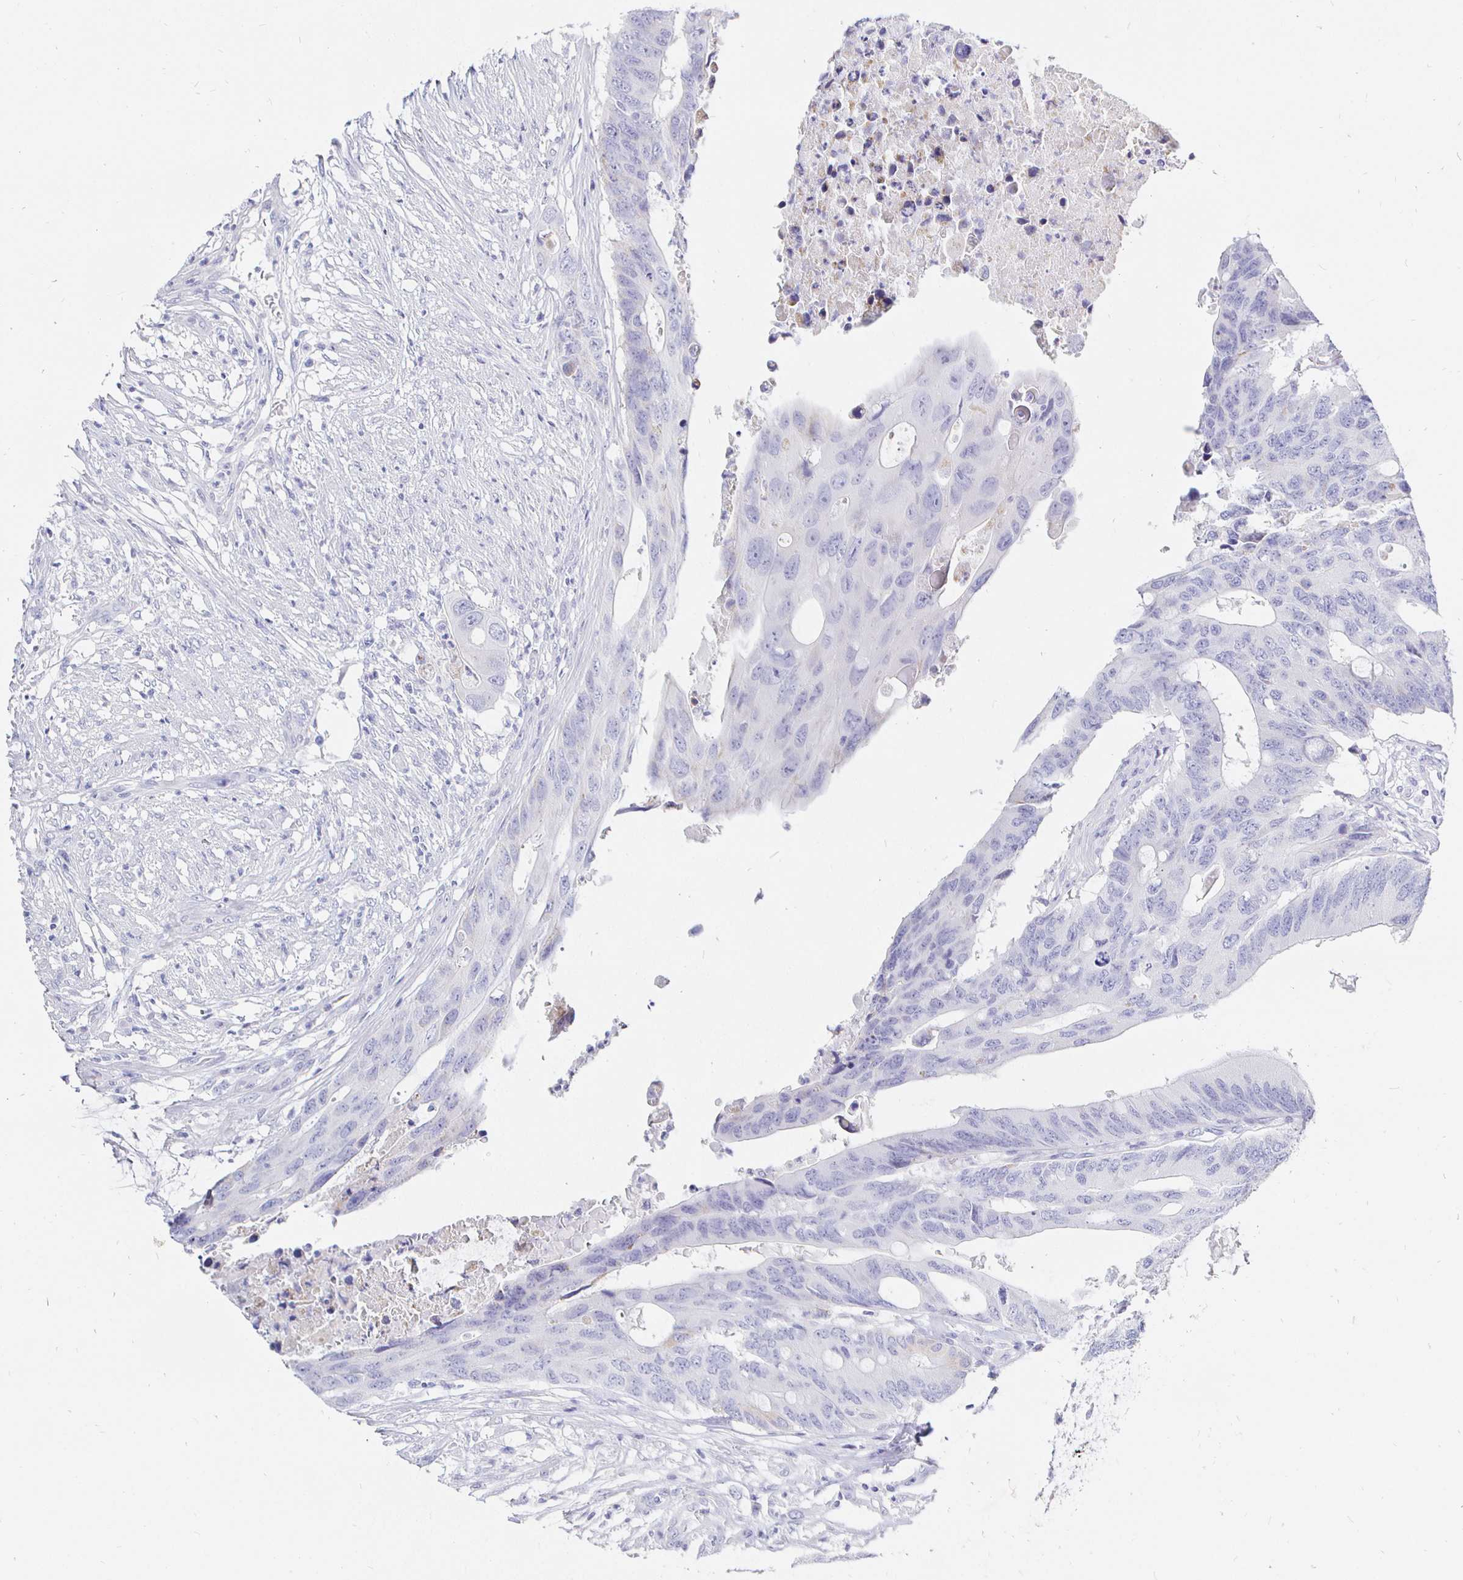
{"staining": {"intensity": "negative", "quantity": "none", "location": "none"}, "tissue": "colorectal cancer", "cell_type": "Tumor cells", "image_type": "cancer", "snomed": [{"axis": "morphology", "description": "Adenocarcinoma, NOS"}, {"axis": "topography", "description": "Colon"}], "caption": "High magnification brightfield microscopy of colorectal cancer (adenocarcinoma) stained with DAB (3,3'-diaminobenzidine) (brown) and counterstained with hematoxylin (blue): tumor cells show no significant positivity.", "gene": "CR2", "patient": {"sex": "male", "age": 71}}